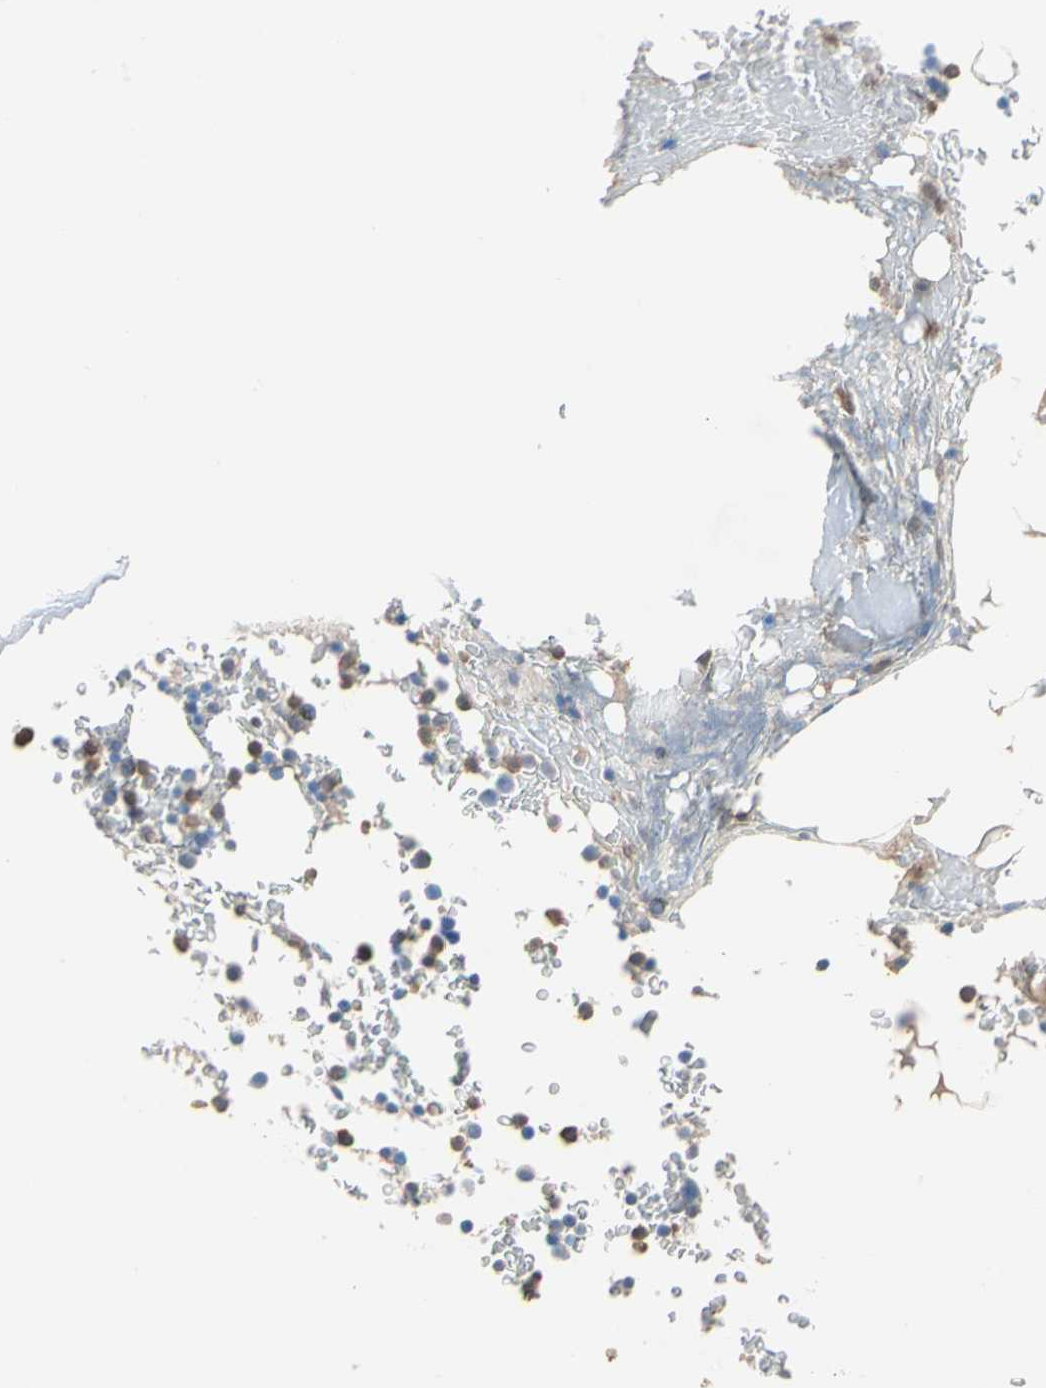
{"staining": {"intensity": "moderate", "quantity": "<25%", "location": "cytoplasmic/membranous"}, "tissue": "bone marrow", "cell_type": "Hematopoietic cells", "image_type": "normal", "snomed": [{"axis": "morphology", "description": "Normal tissue, NOS"}, {"axis": "topography", "description": "Bone marrow"}], "caption": "Brown immunohistochemical staining in benign human bone marrow shows moderate cytoplasmic/membranous staining in about <25% of hematopoietic cells. (DAB IHC, brown staining for protein, blue staining for nuclei).", "gene": "BBOX1", "patient": {"sex": "female", "age": 66}}